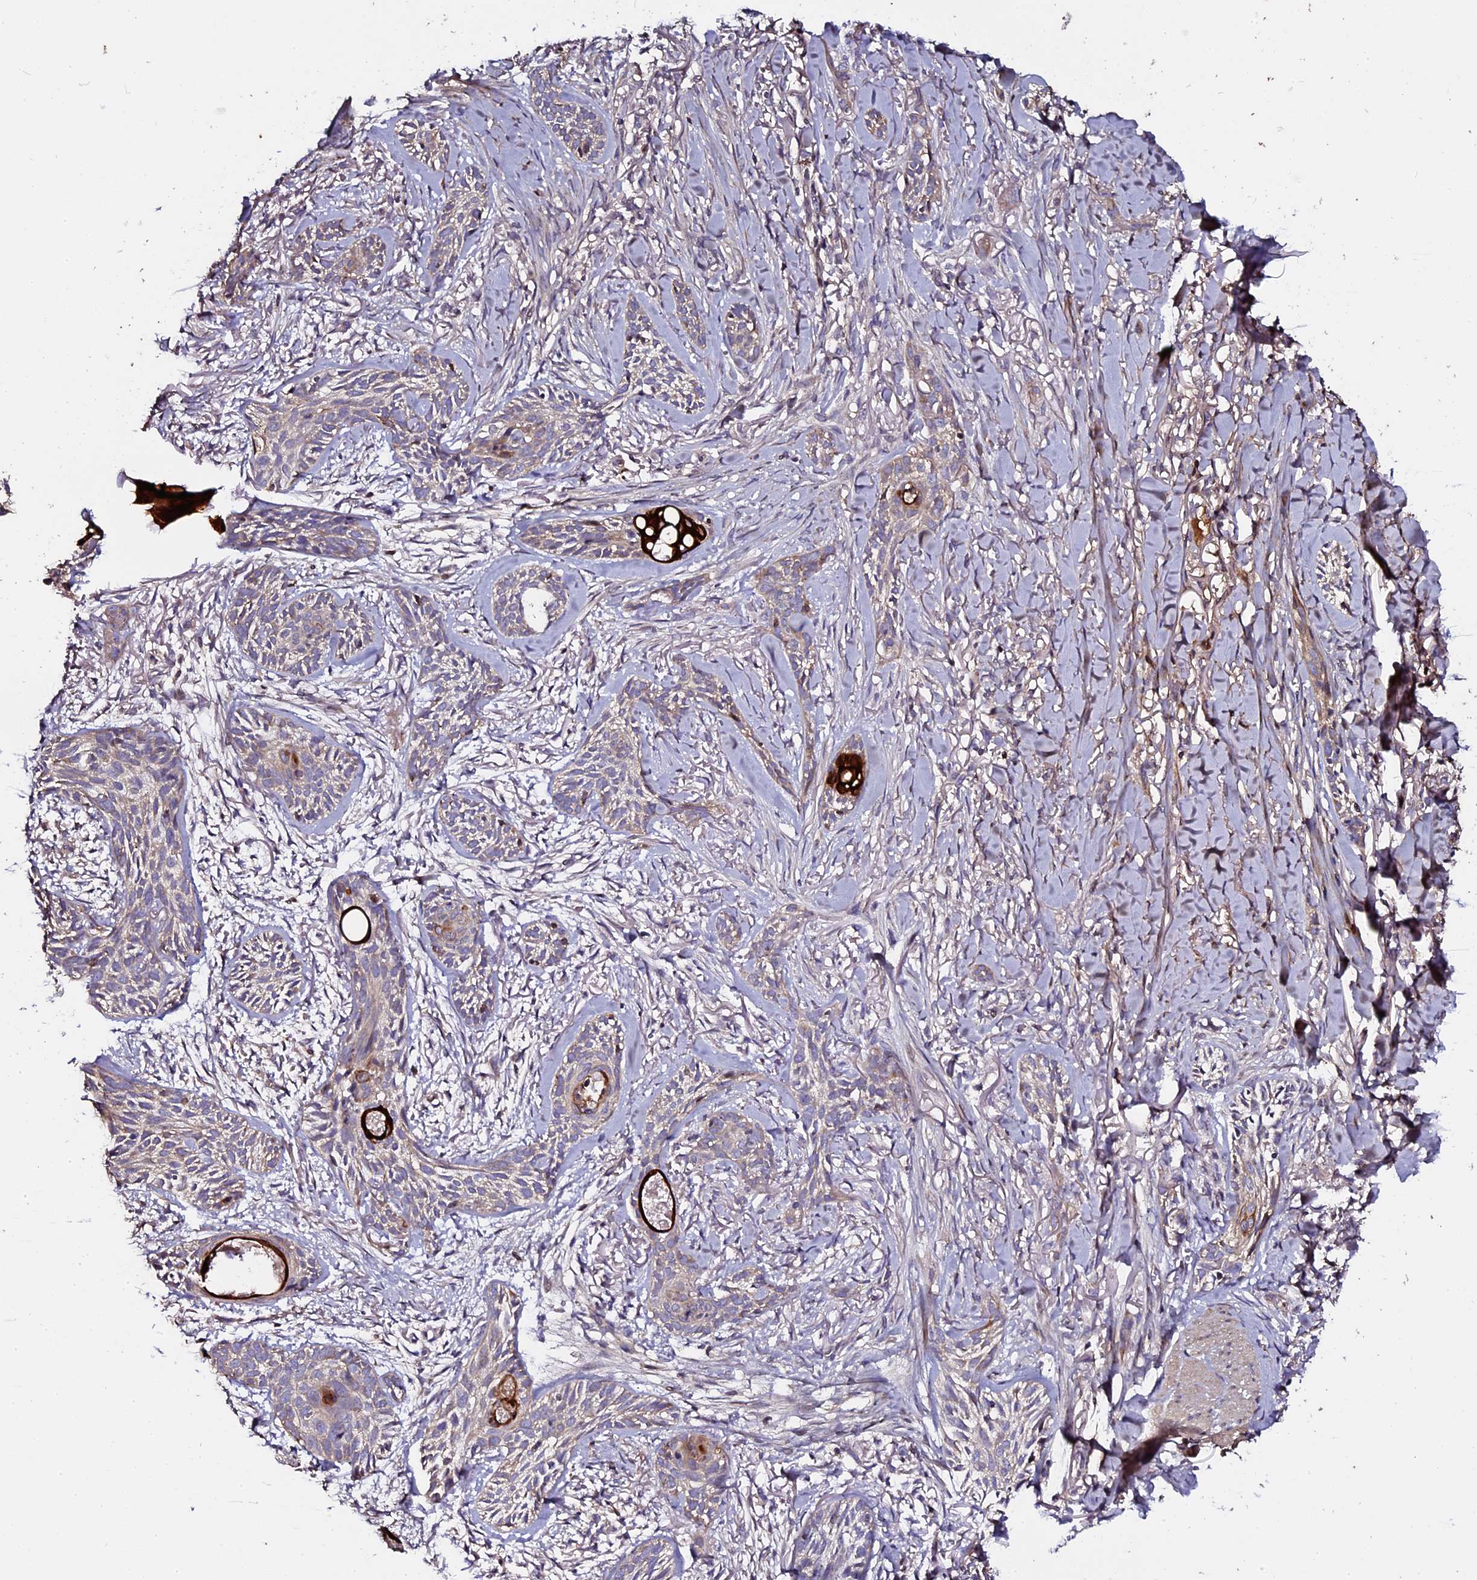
{"staining": {"intensity": "weak", "quantity": "<25%", "location": "cytoplasmic/membranous"}, "tissue": "skin cancer", "cell_type": "Tumor cells", "image_type": "cancer", "snomed": [{"axis": "morphology", "description": "Basal cell carcinoma"}, {"axis": "topography", "description": "Skin"}], "caption": "The micrograph exhibits no staining of tumor cells in skin basal cell carcinoma.", "gene": "LYG2", "patient": {"sex": "female", "age": 59}}